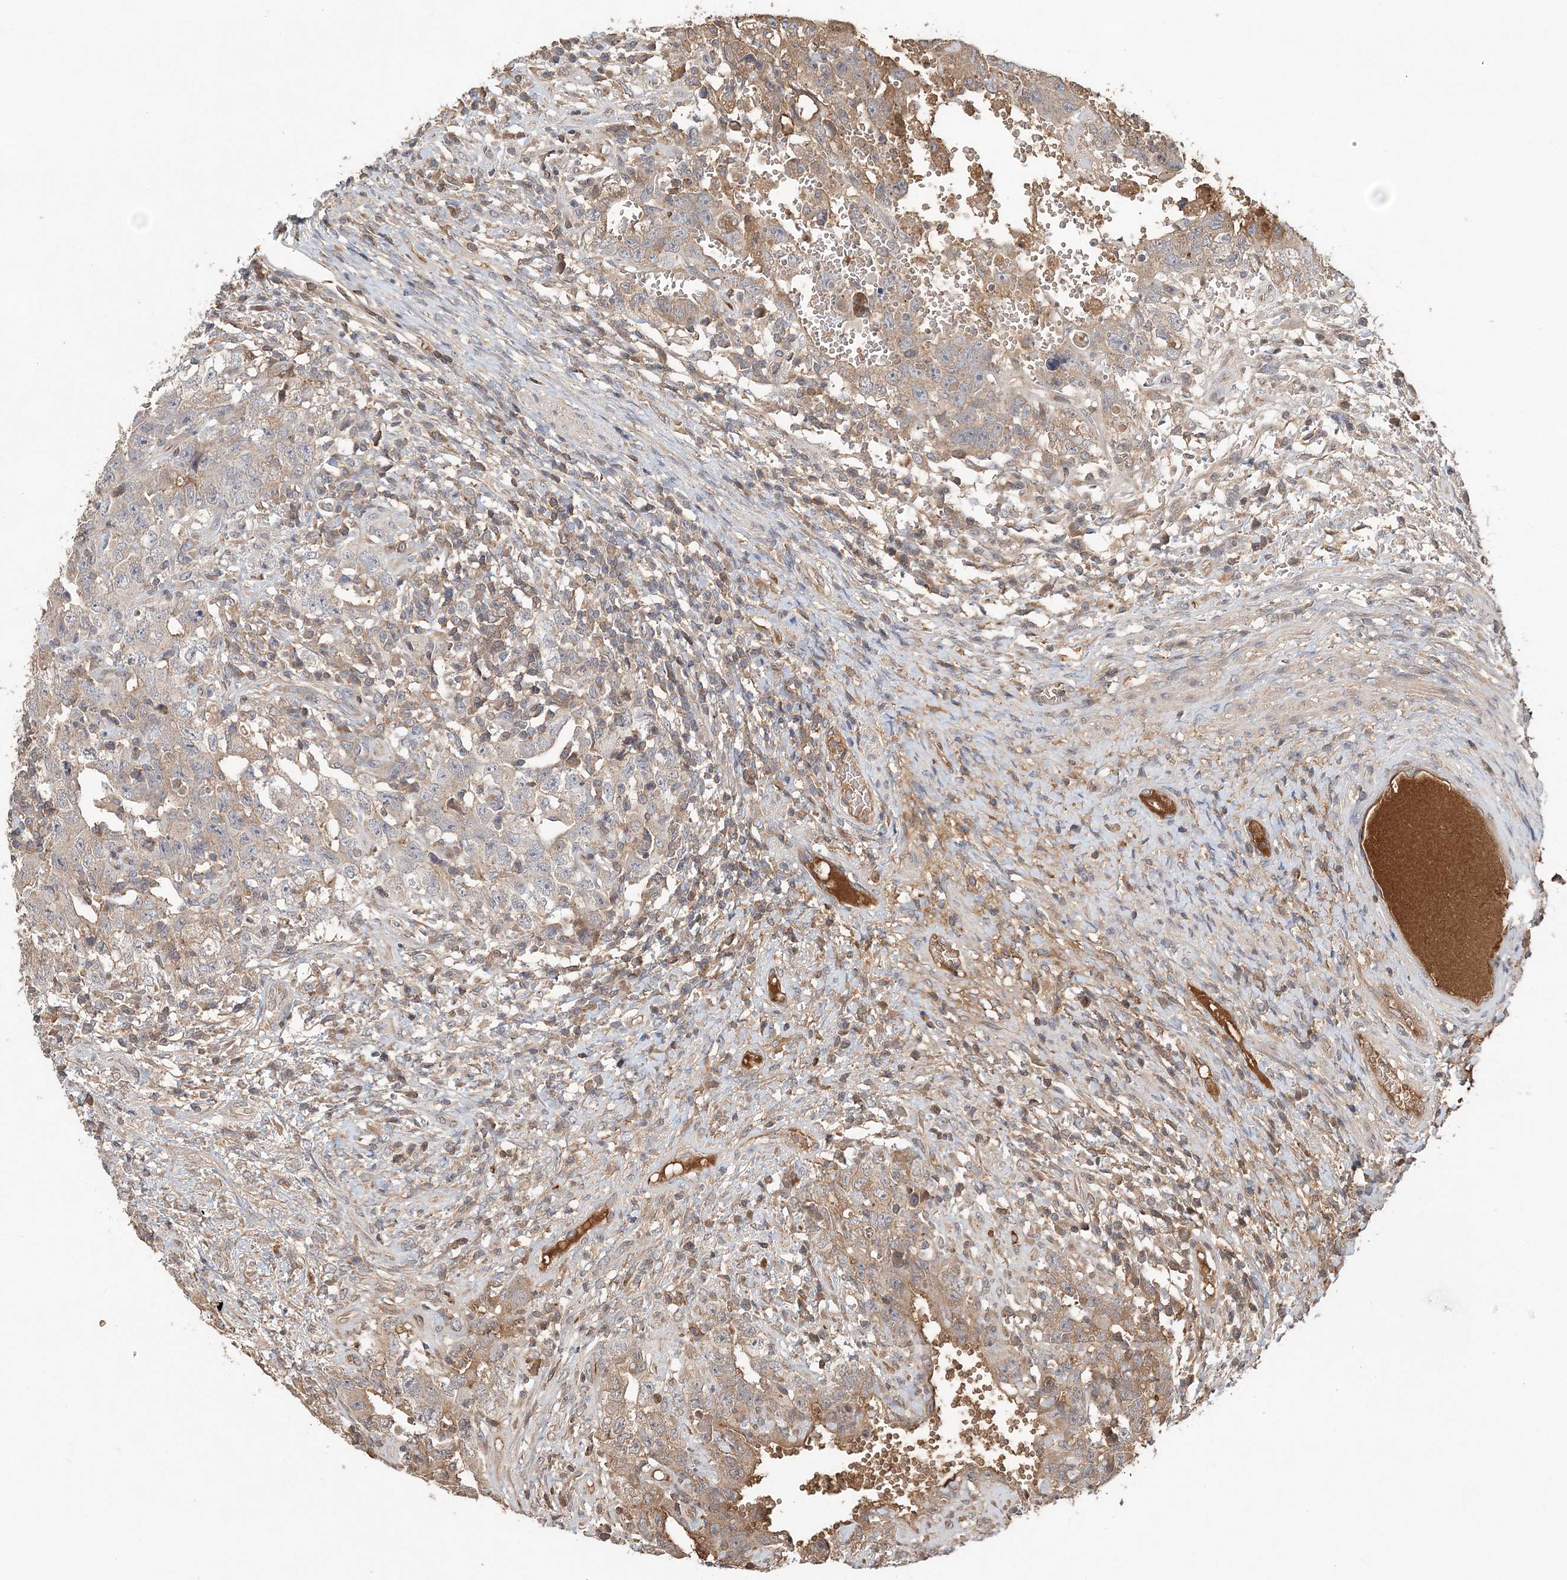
{"staining": {"intensity": "moderate", "quantity": "25%-75%", "location": "cytoplasmic/membranous"}, "tissue": "testis cancer", "cell_type": "Tumor cells", "image_type": "cancer", "snomed": [{"axis": "morphology", "description": "Carcinoma, Embryonal, NOS"}, {"axis": "topography", "description": "Testis"}], "caption": "This image shows testis cancer stained with immunohistochemistry to label a protein in brown. The cytoplasmic/membranous of tumor cells show moderate positivity for the protein. Nuclei are counter-stained blue.", "gene": "SYCP3", "patient": {"sex": "male", "age": 26}}